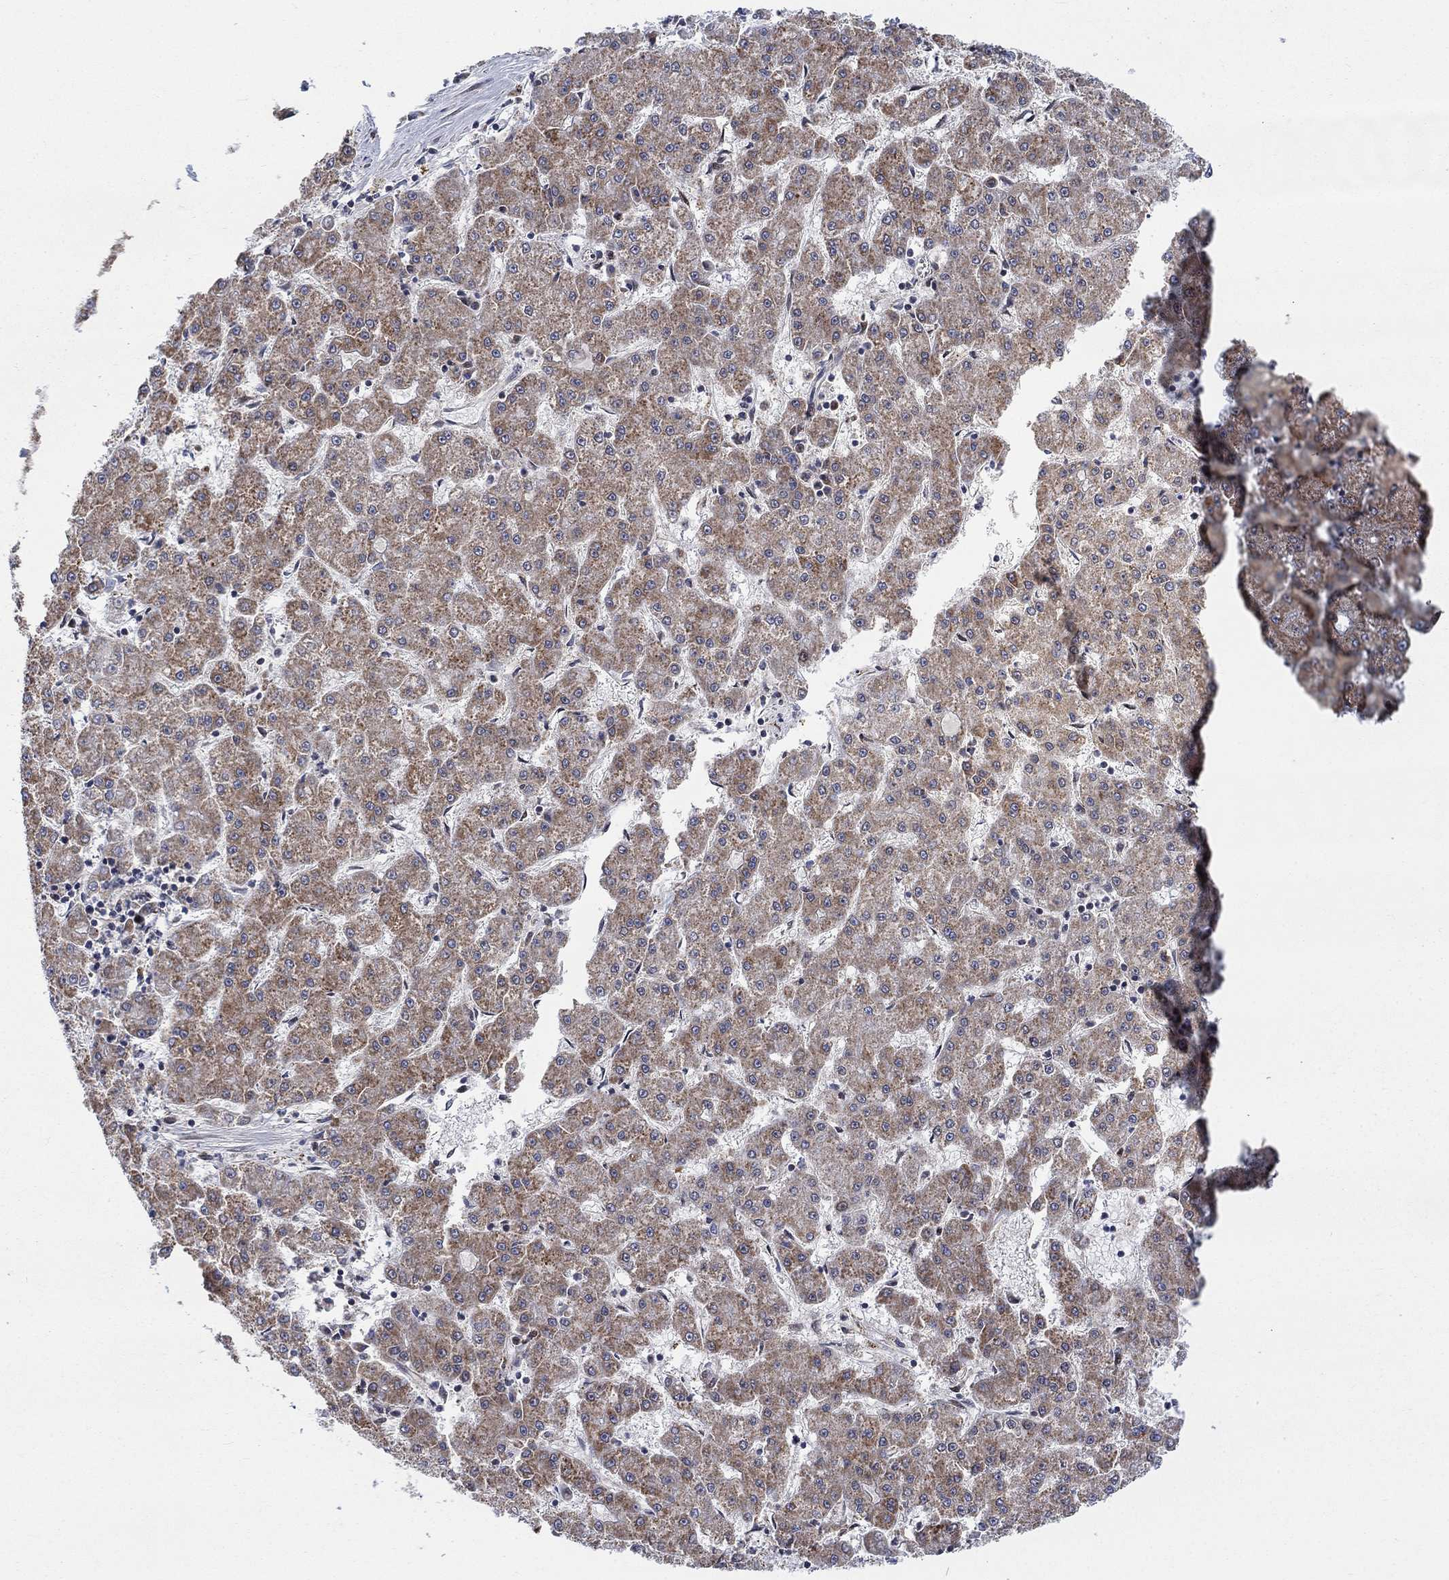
{"staining": {"intensity": "moderate", "quantity": ">75%", "location": "cytoplasmic/membranous"}, "tissue": "liver cancer", "cell_type": "Tumor cells", "image_type": "cancer", "snomed": [{"axis": "morphology", "description": "Carcinoma, Hepatocellular, NOS"}, {"axis": "topography", "description": "Liver"}], "caption": "Human liver cancer stained with a brown dye reveals moderate cytoplasmic/membranous positive staining in approximately >75% of tumor cells.", "gene": "SLC35F2", "patient": {"sex": "male", "age": 73}}